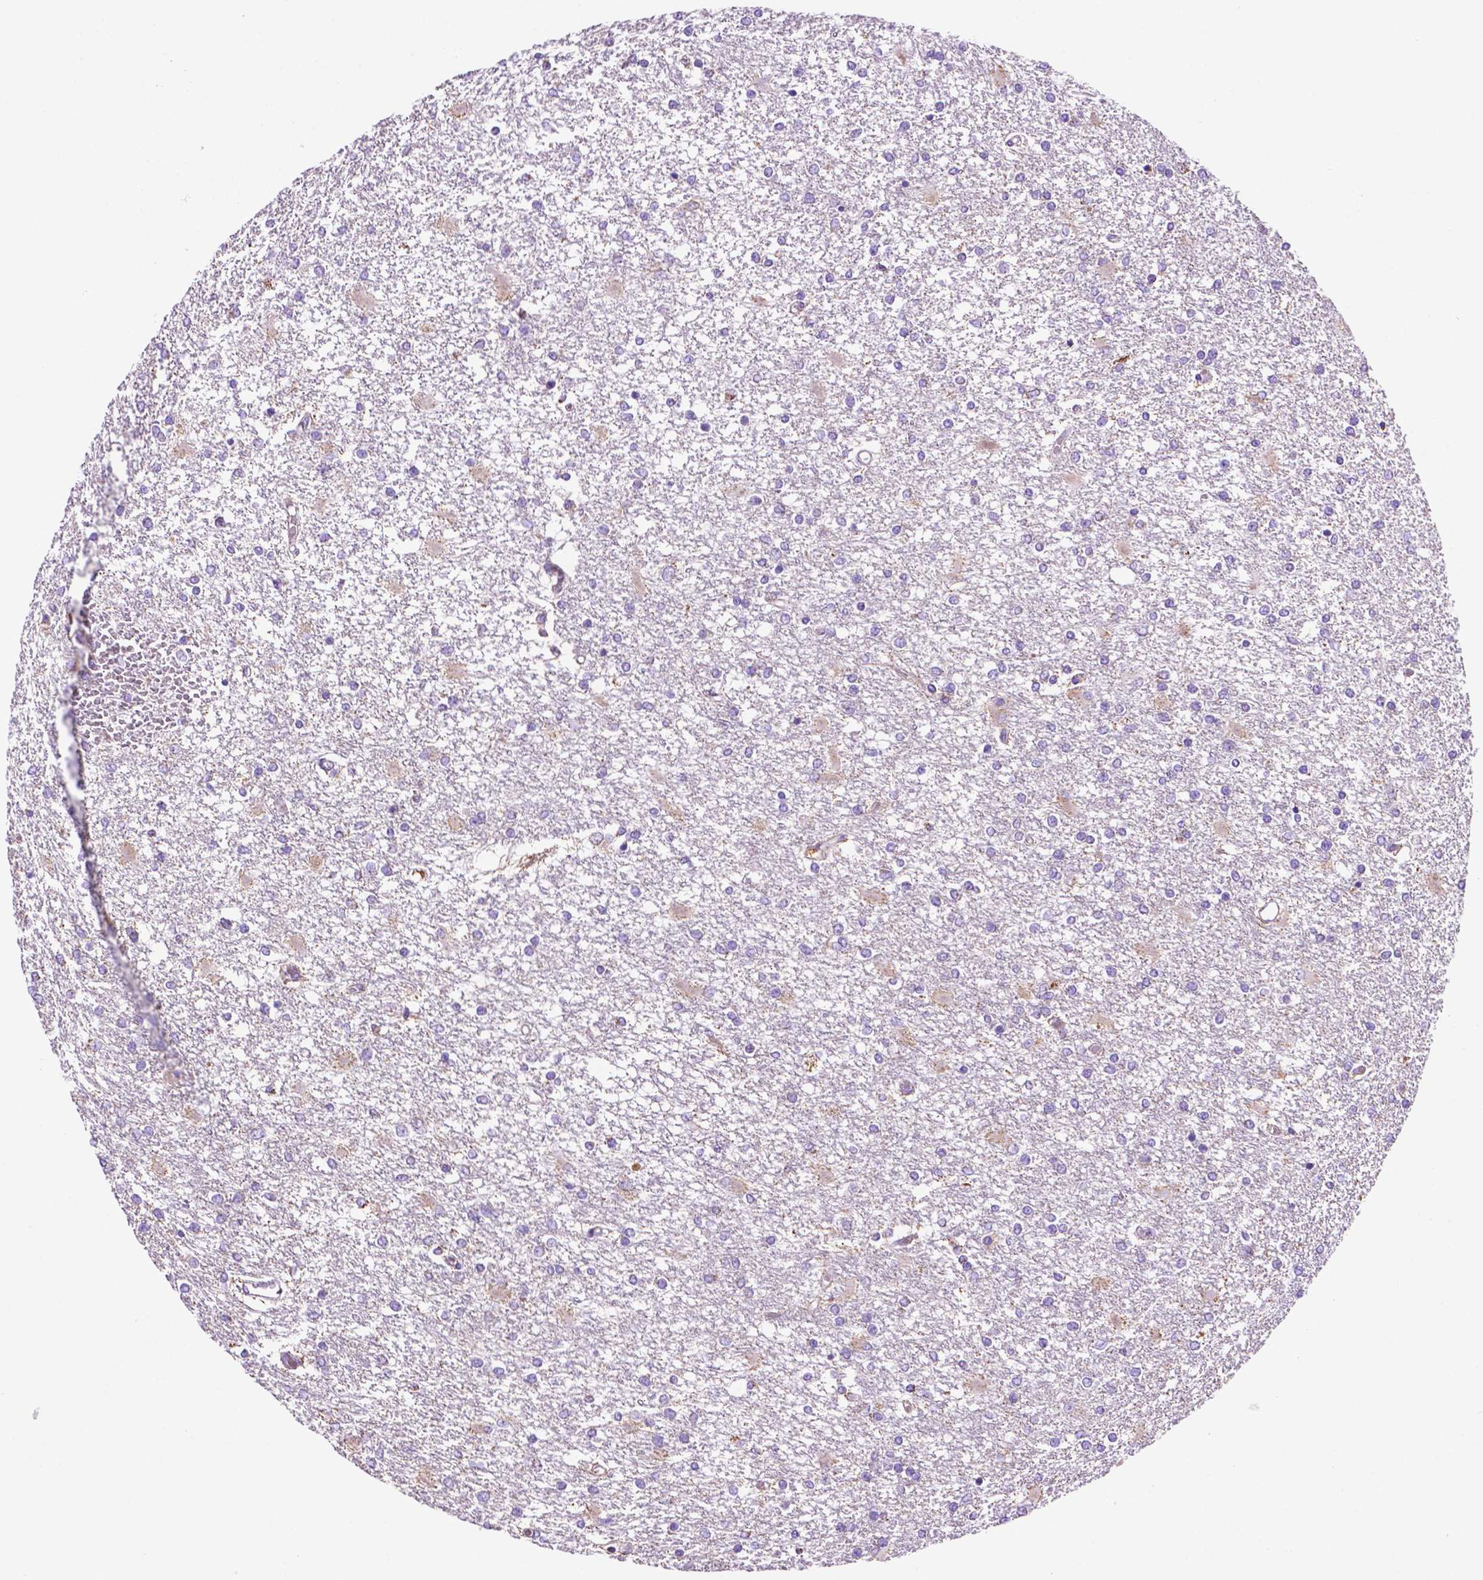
{"staining": {"intensity": "negative", "quantity": "none", "location": "none"}, "tissue": "glioma", "cell_type": "Tumor cells", "image_type": "cancer", "snomed": [{"axis": "morphology", "description": "Glioma, malignant, High grade"}, {"axis": "topography", "description": "Cerebral cortex"}], "caption": "Glioma was stained to show a protein in brown. There is no significant positivity in tumor cells.", "gene": "GDPD5", "patient": {"sex": "male", "age": 79}}